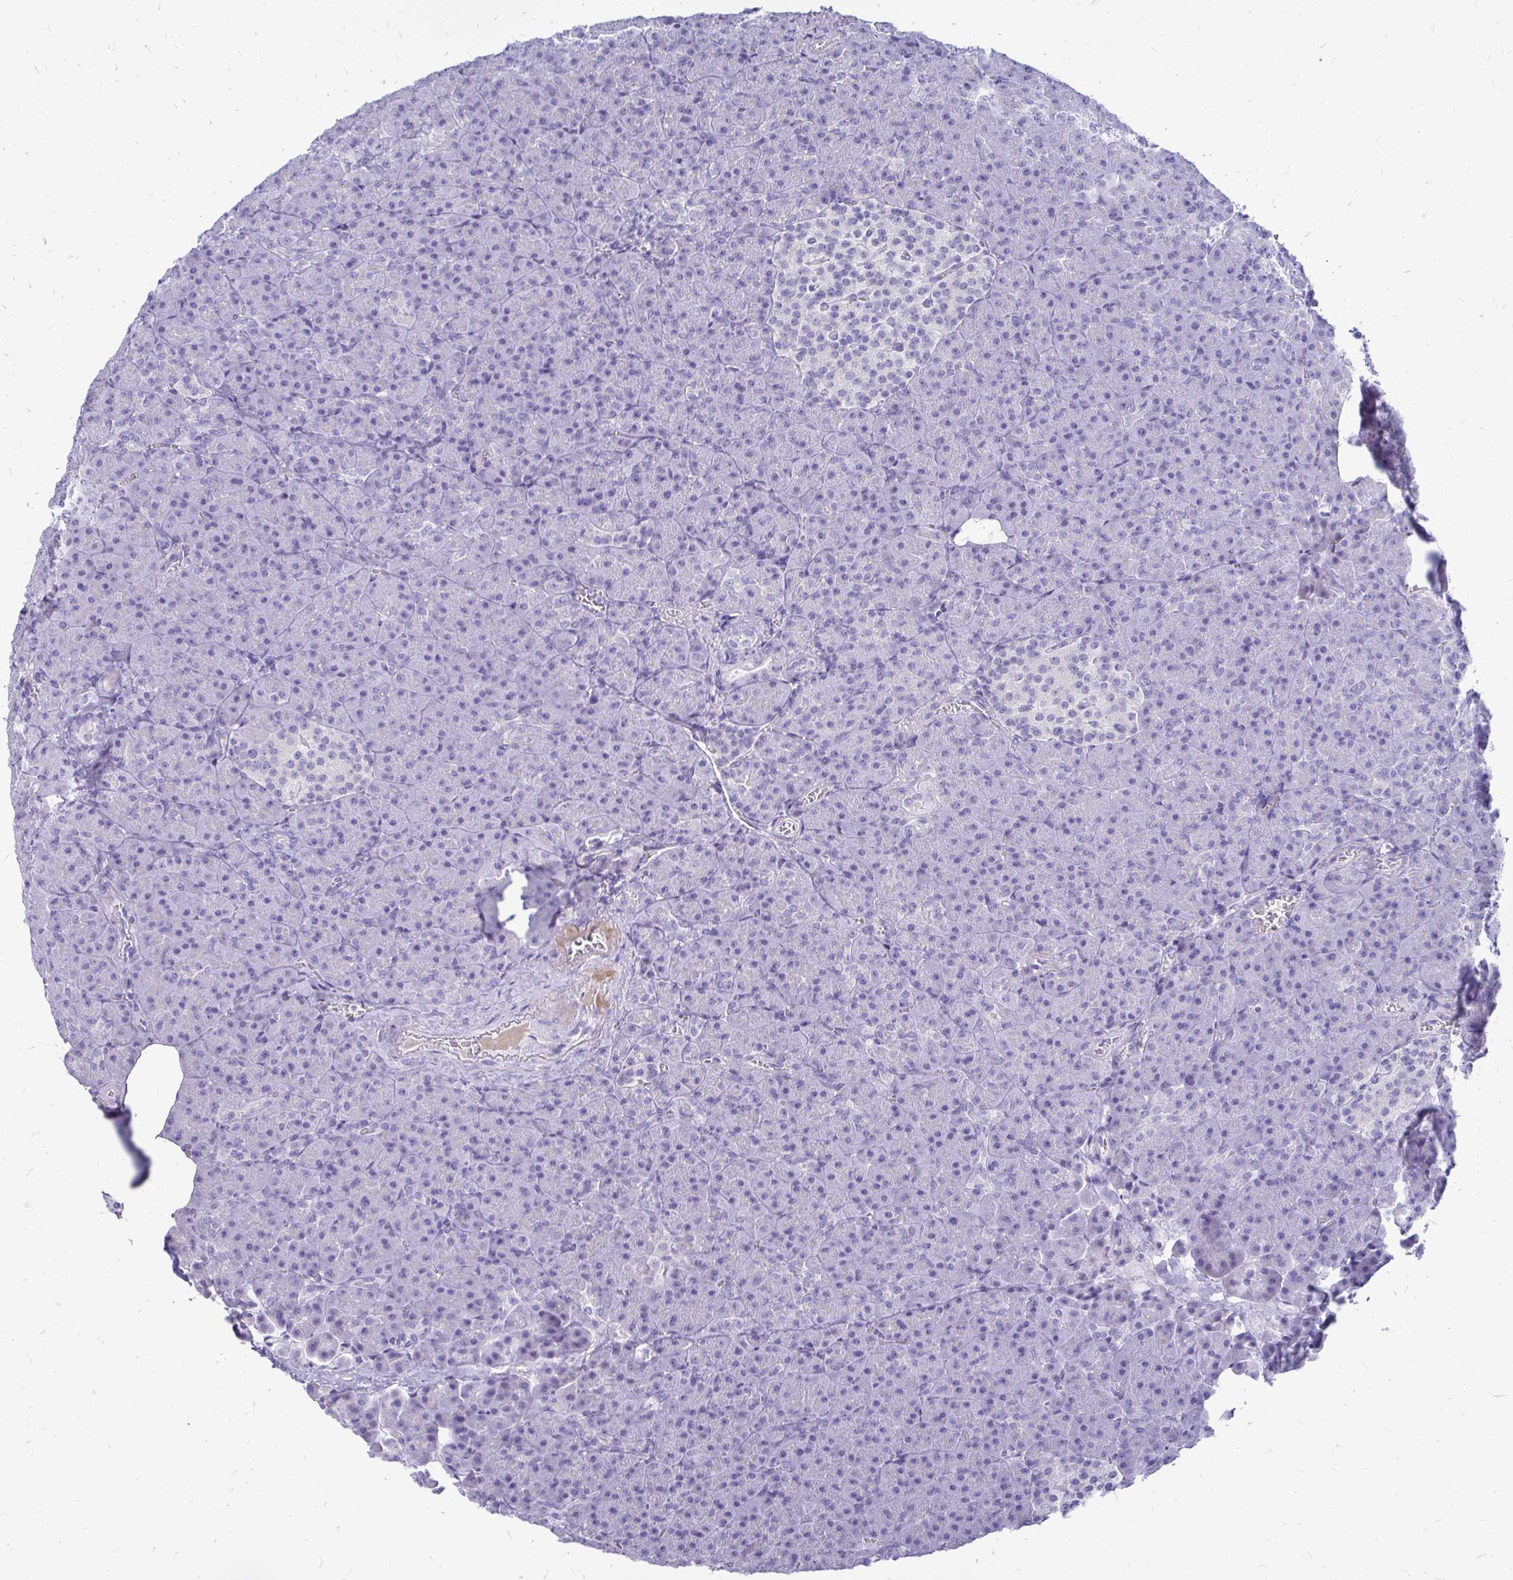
{"staining": {"intensity": "negative", "quantity": "none", "location": "none"}, "tissue": "pancreas", "cell_type": "Exocrine glandular cells", "image_type": "normal", "snomed": [{"axis": "morphology", "description": "Normal tissue, NOS"}, {"axis": "topography", "description": "Pancreas"}], "caption": "High magnification brightfield microscopy of benign pancreas stained with DAB (3,3'-diaminobenzidine) (brown) and counterstained with hematoxylin (blue): exocrine glandular cells show no significant staining. Brightfield microscopy of immunohistochemistry stained with DAB (brown) and hematoxylin (blue), captured at high magnification.", "gene": "NANOGNB", "patient": {"sex": "female", "age": 74}}